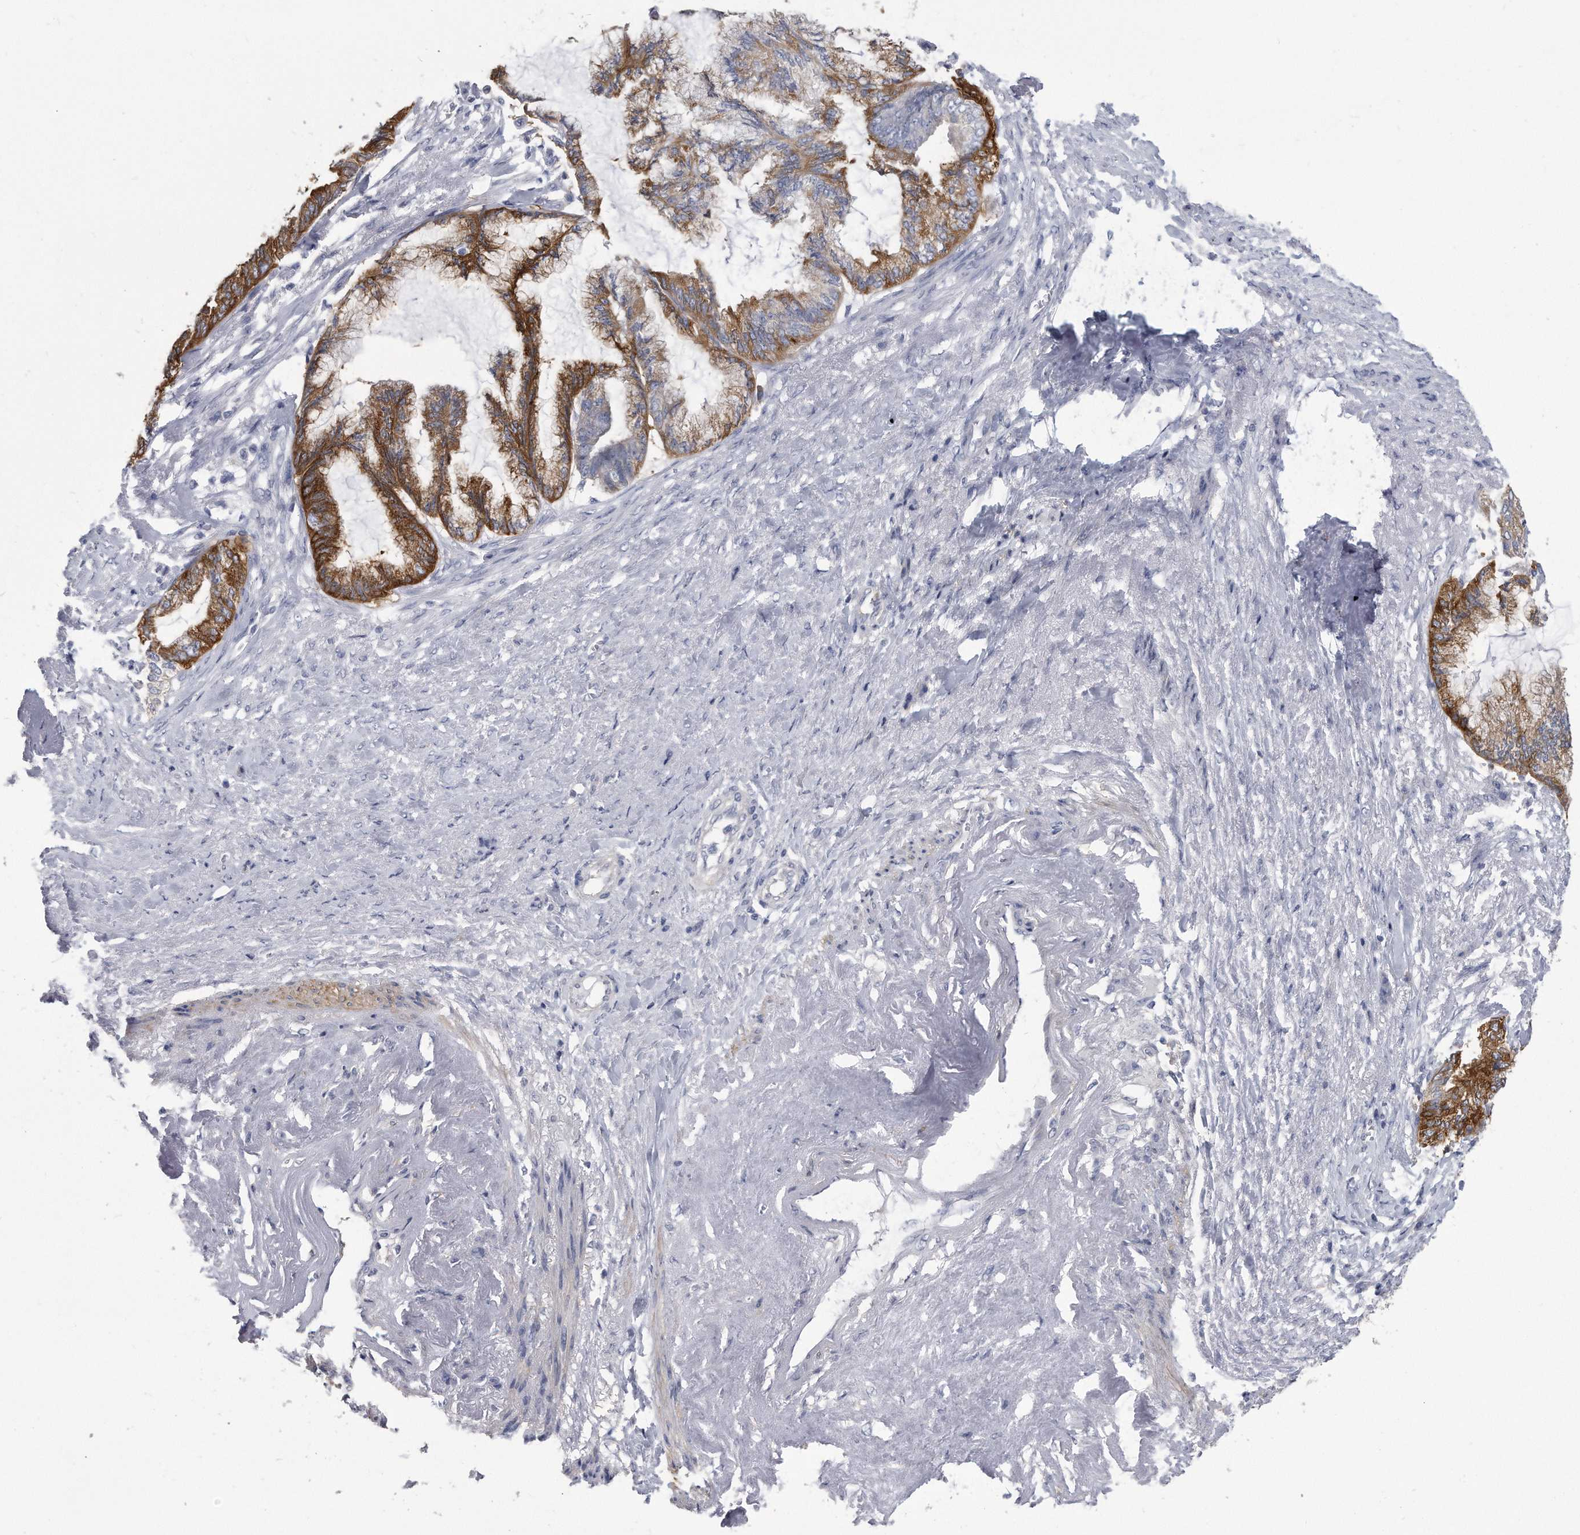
{"staining": {"intensity": "strong", "quantity": "25%-75%", "location": "cytoplasmic/membranous"}, "tissue": "endometrial cancer", "cell_type": "Tumor cells", "image_type": "cancer", "snomed": [{"axis": "morphology", "description": "Adenocarcinoma, NOS"}, {"axis": "topography", "description": "Endometrium"}], "caption": "Human adenocarcinoma (endometrial) stained with a brown dye reveals strong cytoplasmic/membranous positive staining in about 25%-75% of tumor cells.", "gene": "PYGB", "patient": {"sex": "female", "age": 86}}